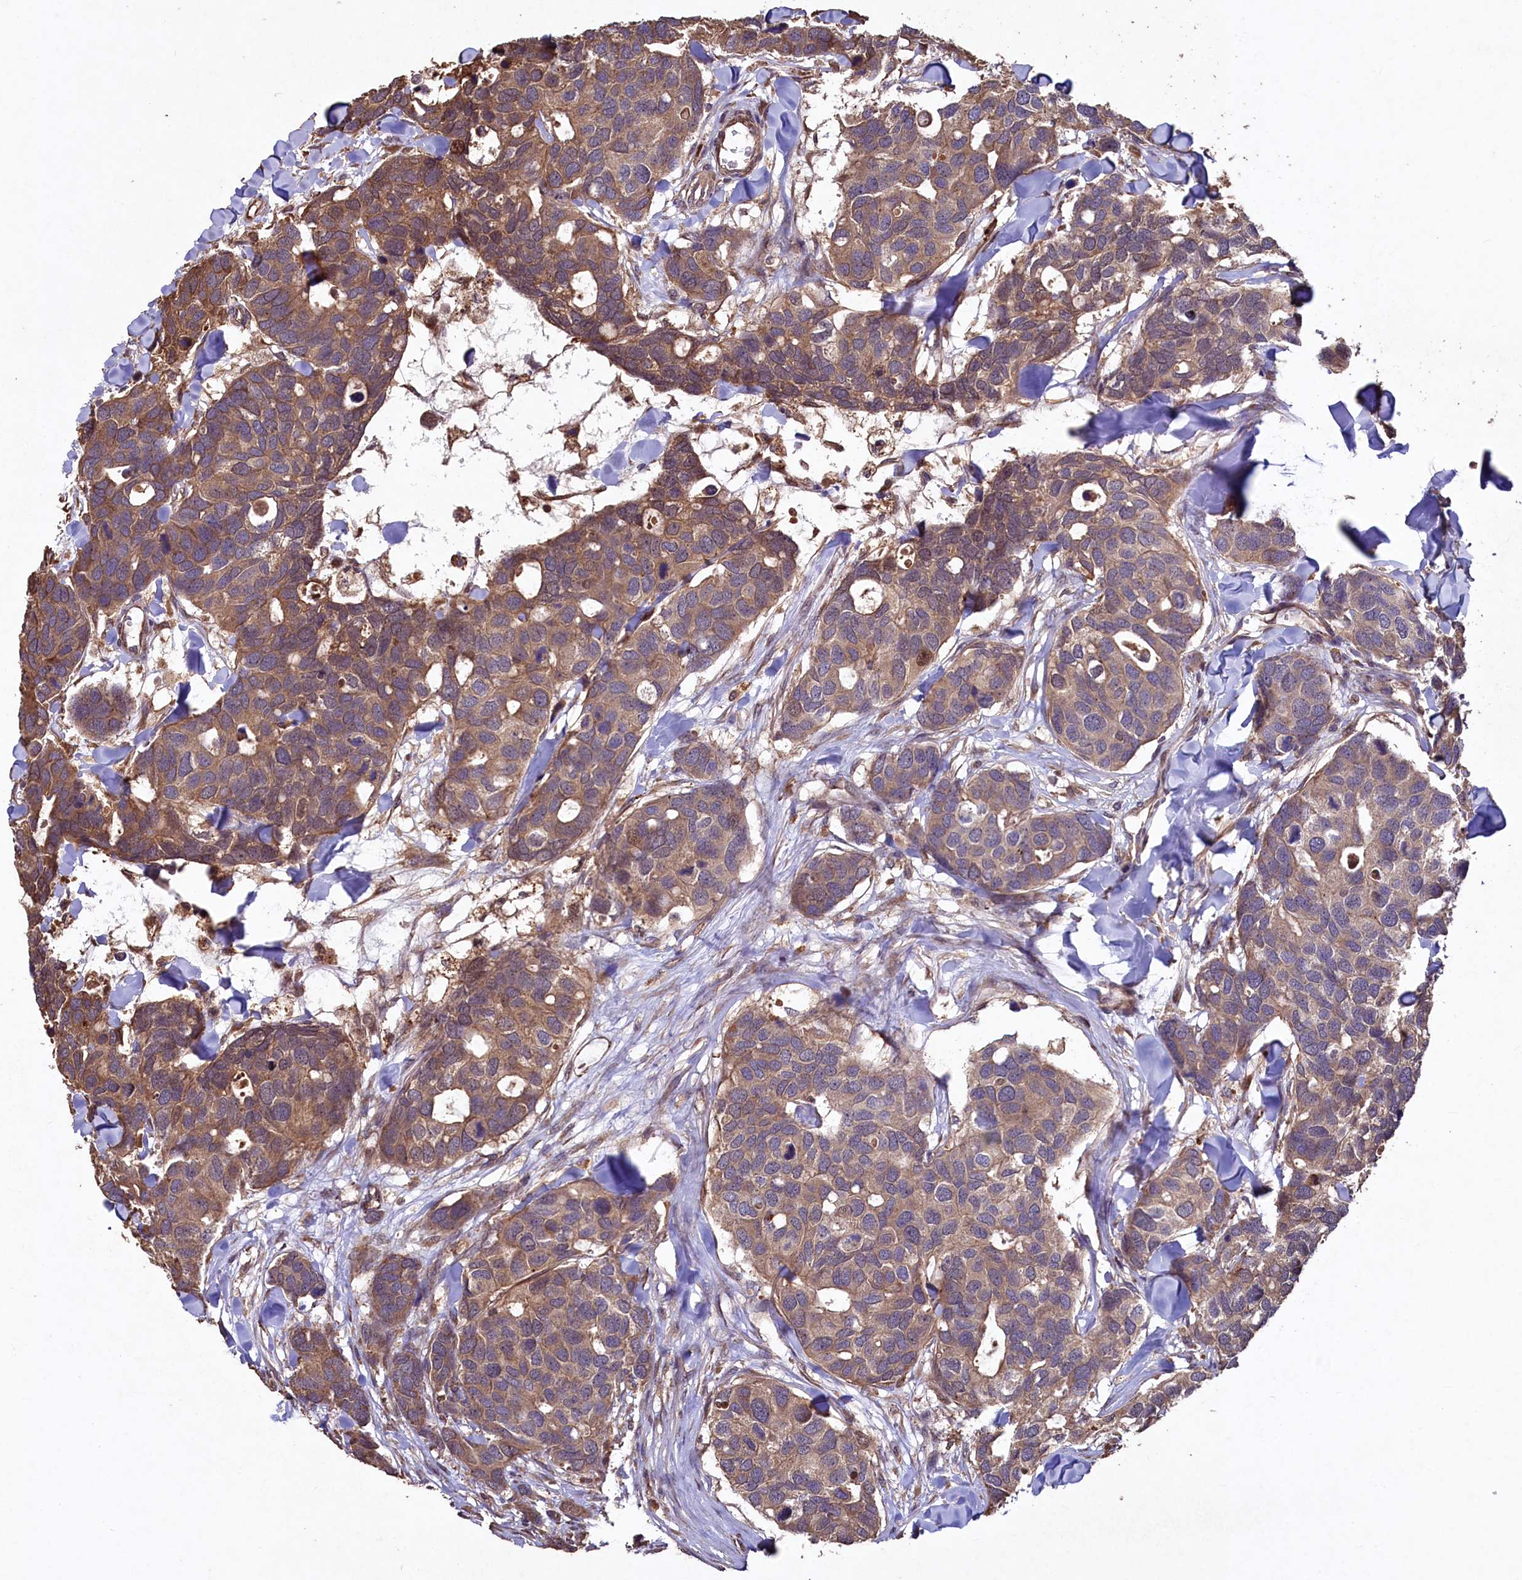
{"staining": {"intensity": "moderate", "quantity": ">75%", "location": "cytoplasmic/membranous"}, "tissue": "breast cancer", "cell_type": "Tumor cells", "image_type": "cancer", "snomed": [{"axis": "morphology", "description": "Duct carcinoma"}, {"axis": "topography", "description": "Breast"}], "caption": "A photomicrograph of human breast infiltrating ductal carcinoma stained for a protein displays moderate cytoplasmic/membranous brown staining in tumor cells.", "gene": "TMEM98", "patient": {"sex": "female", "age": 83}}